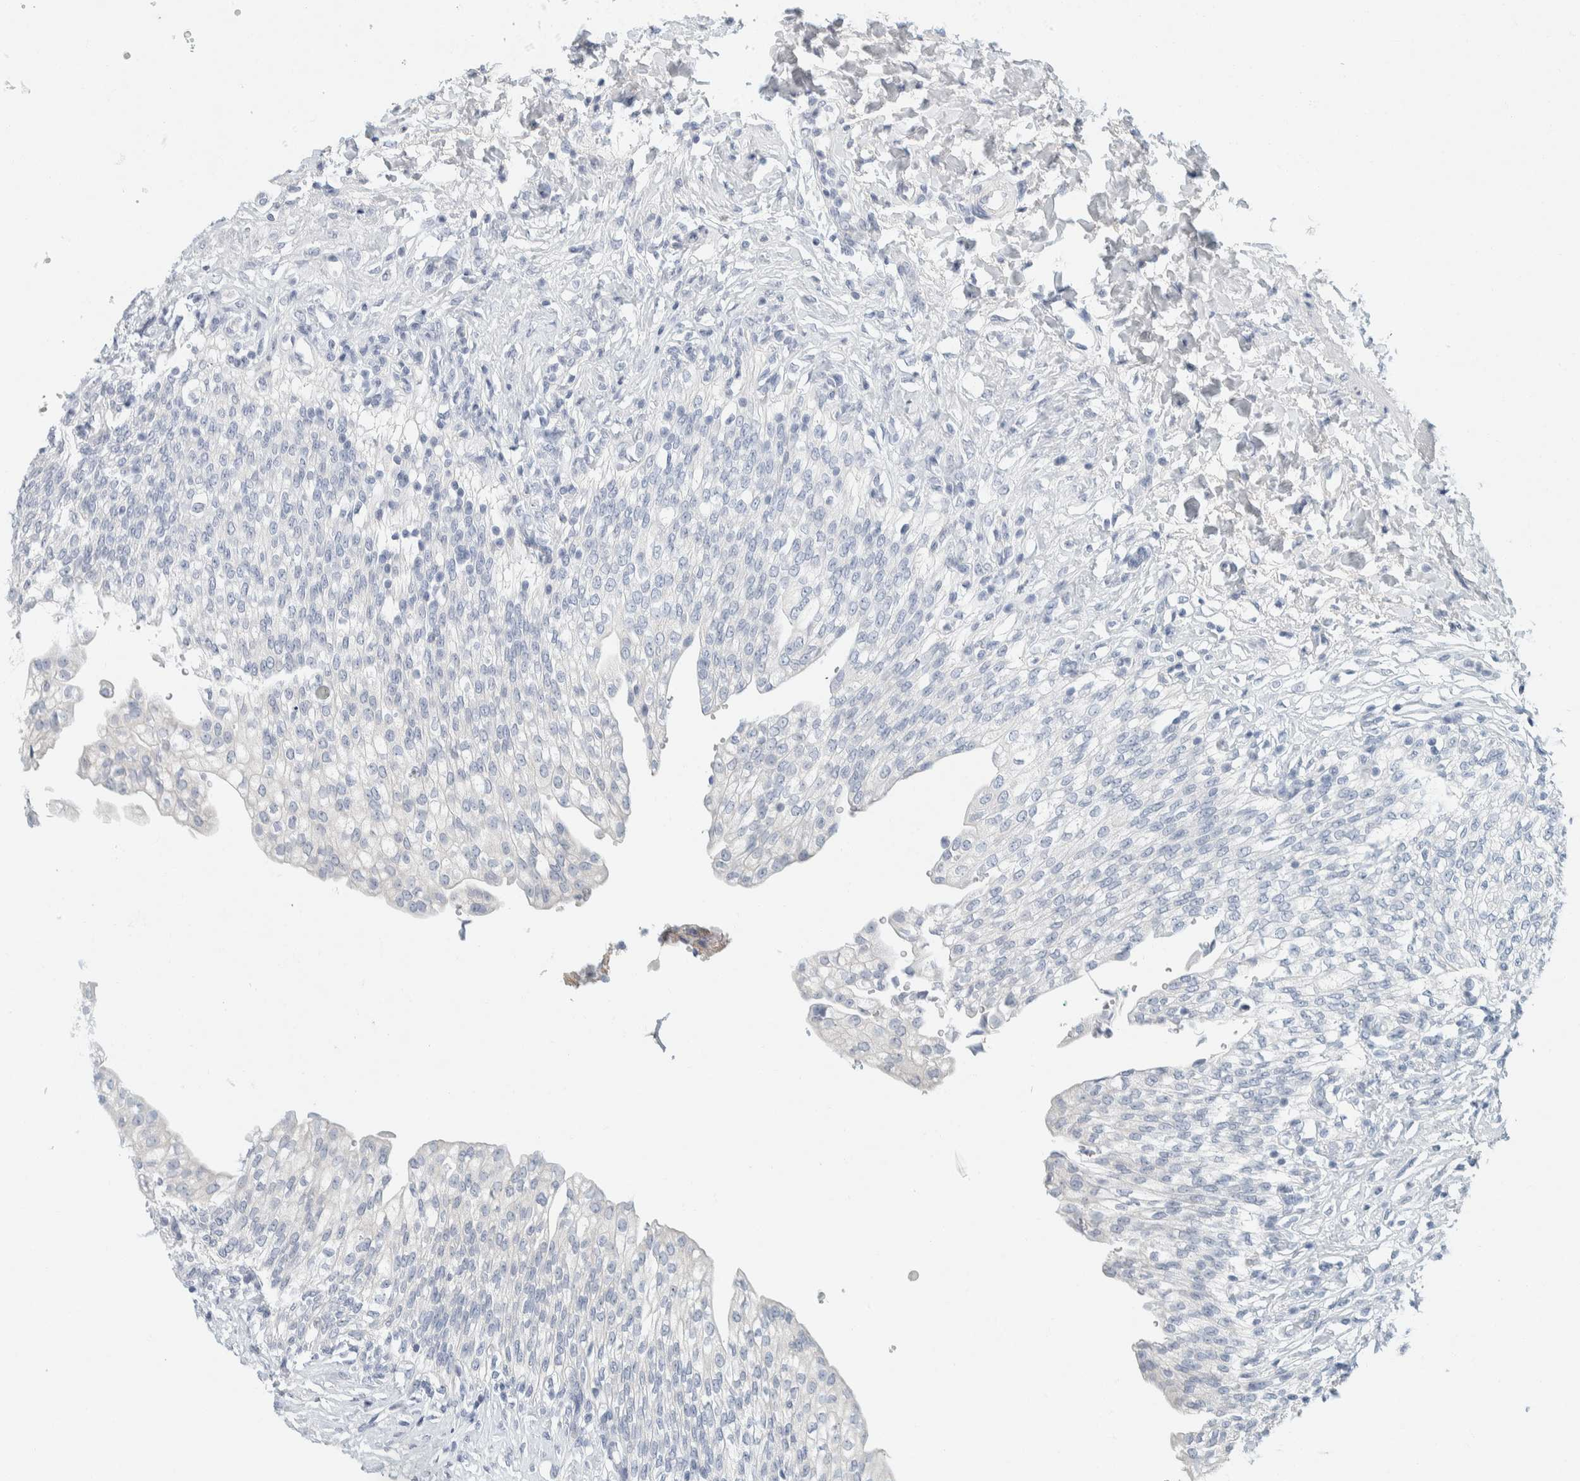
{"staining": {"intensity": "negative", "quantity": "none", "location": "none"}, "tissue": "urinary bladder", "cell_type": "Urothelial cells", "image_type": "normal", "snomed": [{"axis": "morphology", "description": "Urothelial carcinoma, High grade"}, {"axis": "topography", "description": "Urinary bladder"}], "caption": "The immunohistochemistry (IHC) histopathology image has no significant staining in urothelial cells of urinary bladder. Nuclei are stained in blue.", "gene": "ALOX12B", "patient": {"sex": "male", "age": 46}}